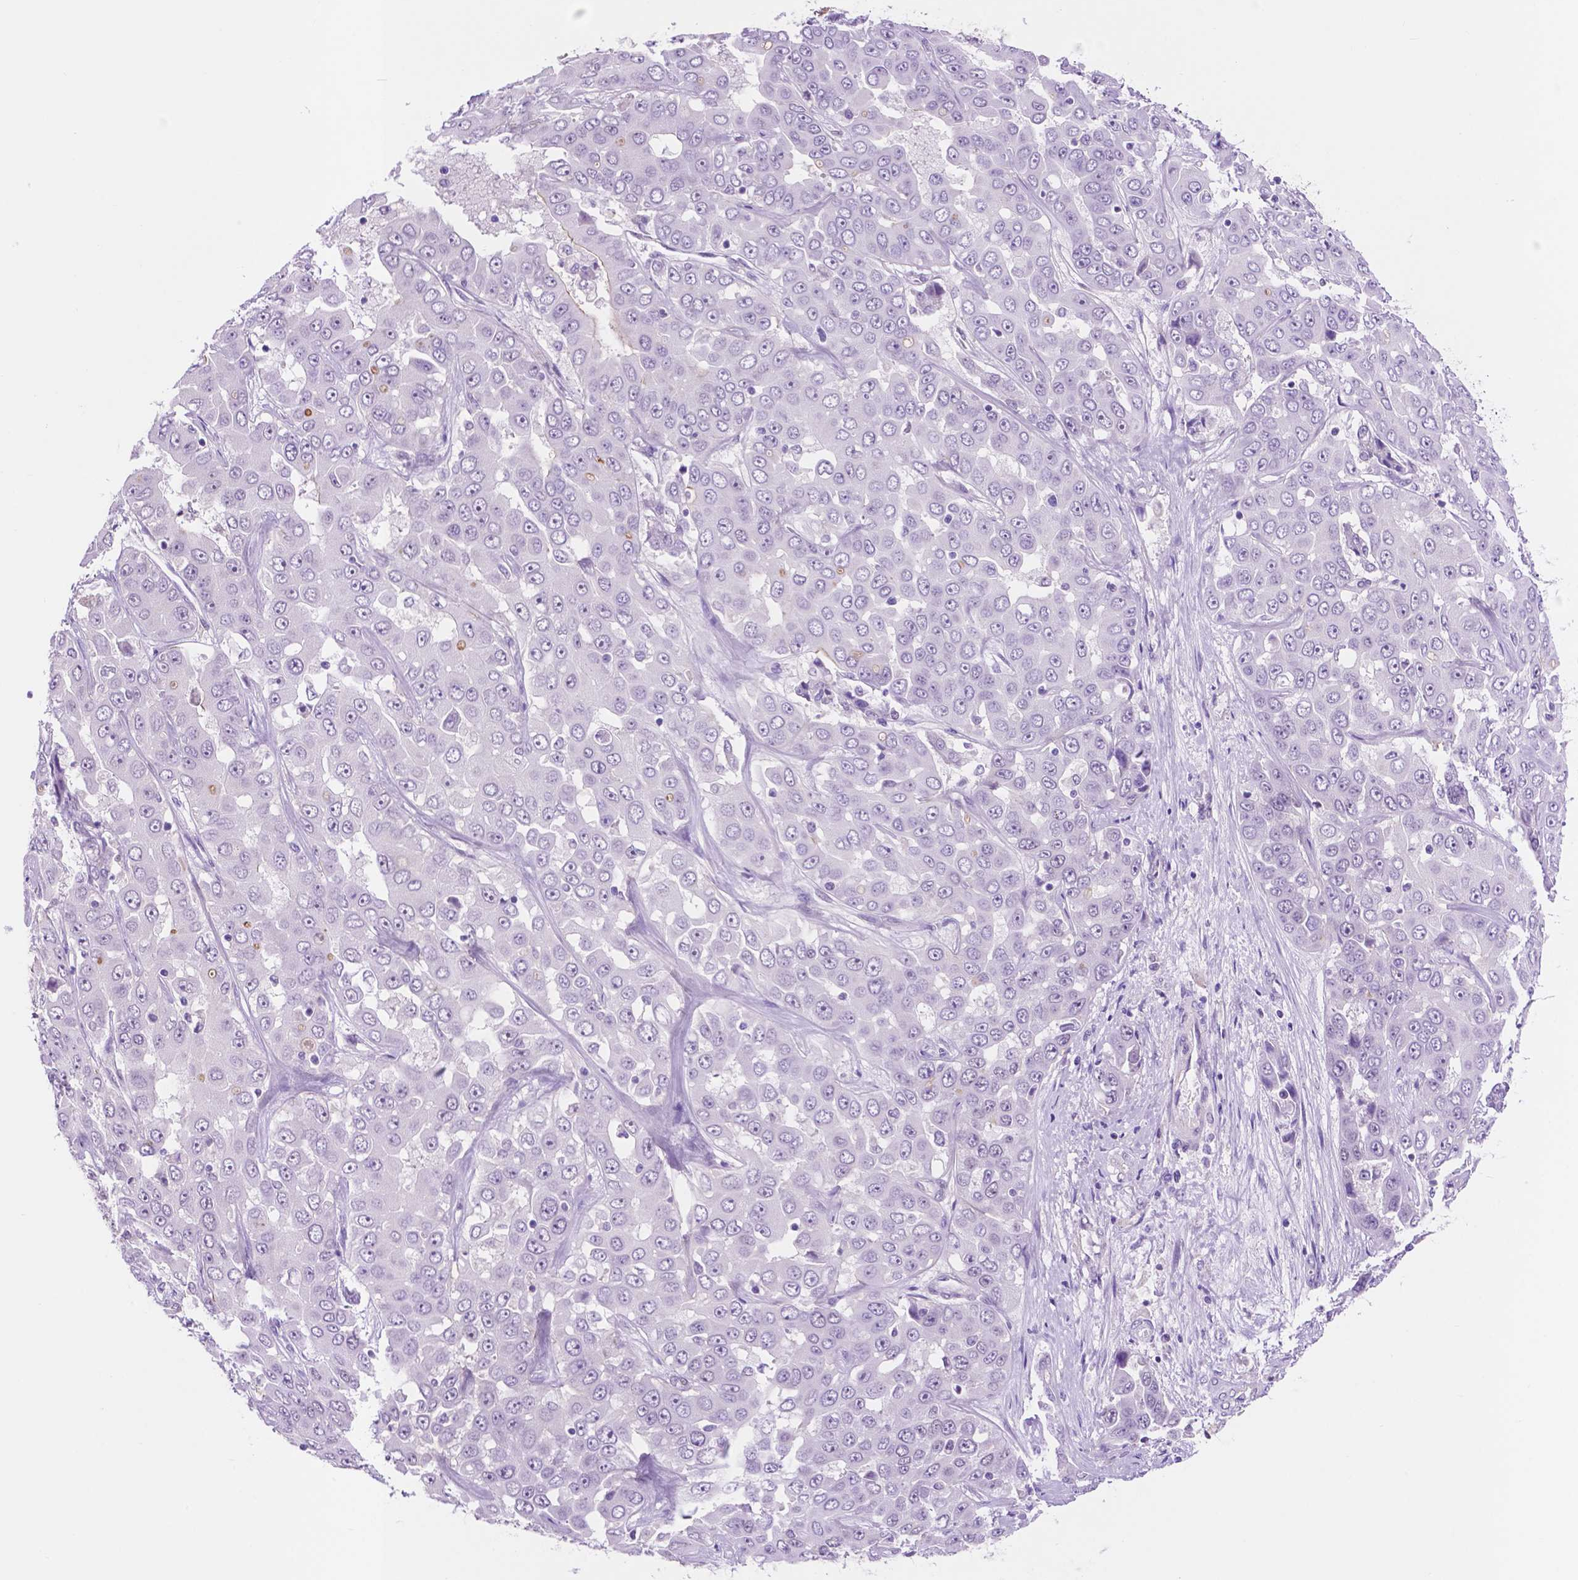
{"staining": {"intensity": "negative", "quantity": "none", "location": "none"}, "tissue": "liver cancer", "cell_type": "Tumor cells", "image_type": "cancer", "snomed": [{"axis": "morphology", "description": "Cholangiocarcinoma"}, {"axis": "topography", "description": "Liver"}], "caption": "High power microscopy photomicrograph of an immunohistochemistry (IHC) image of liver cholangiocarcinoma, revealing no significant positivity in tumor cells.", "gene": "ACY3", "patient": {"sex": "female", "age": 52}}